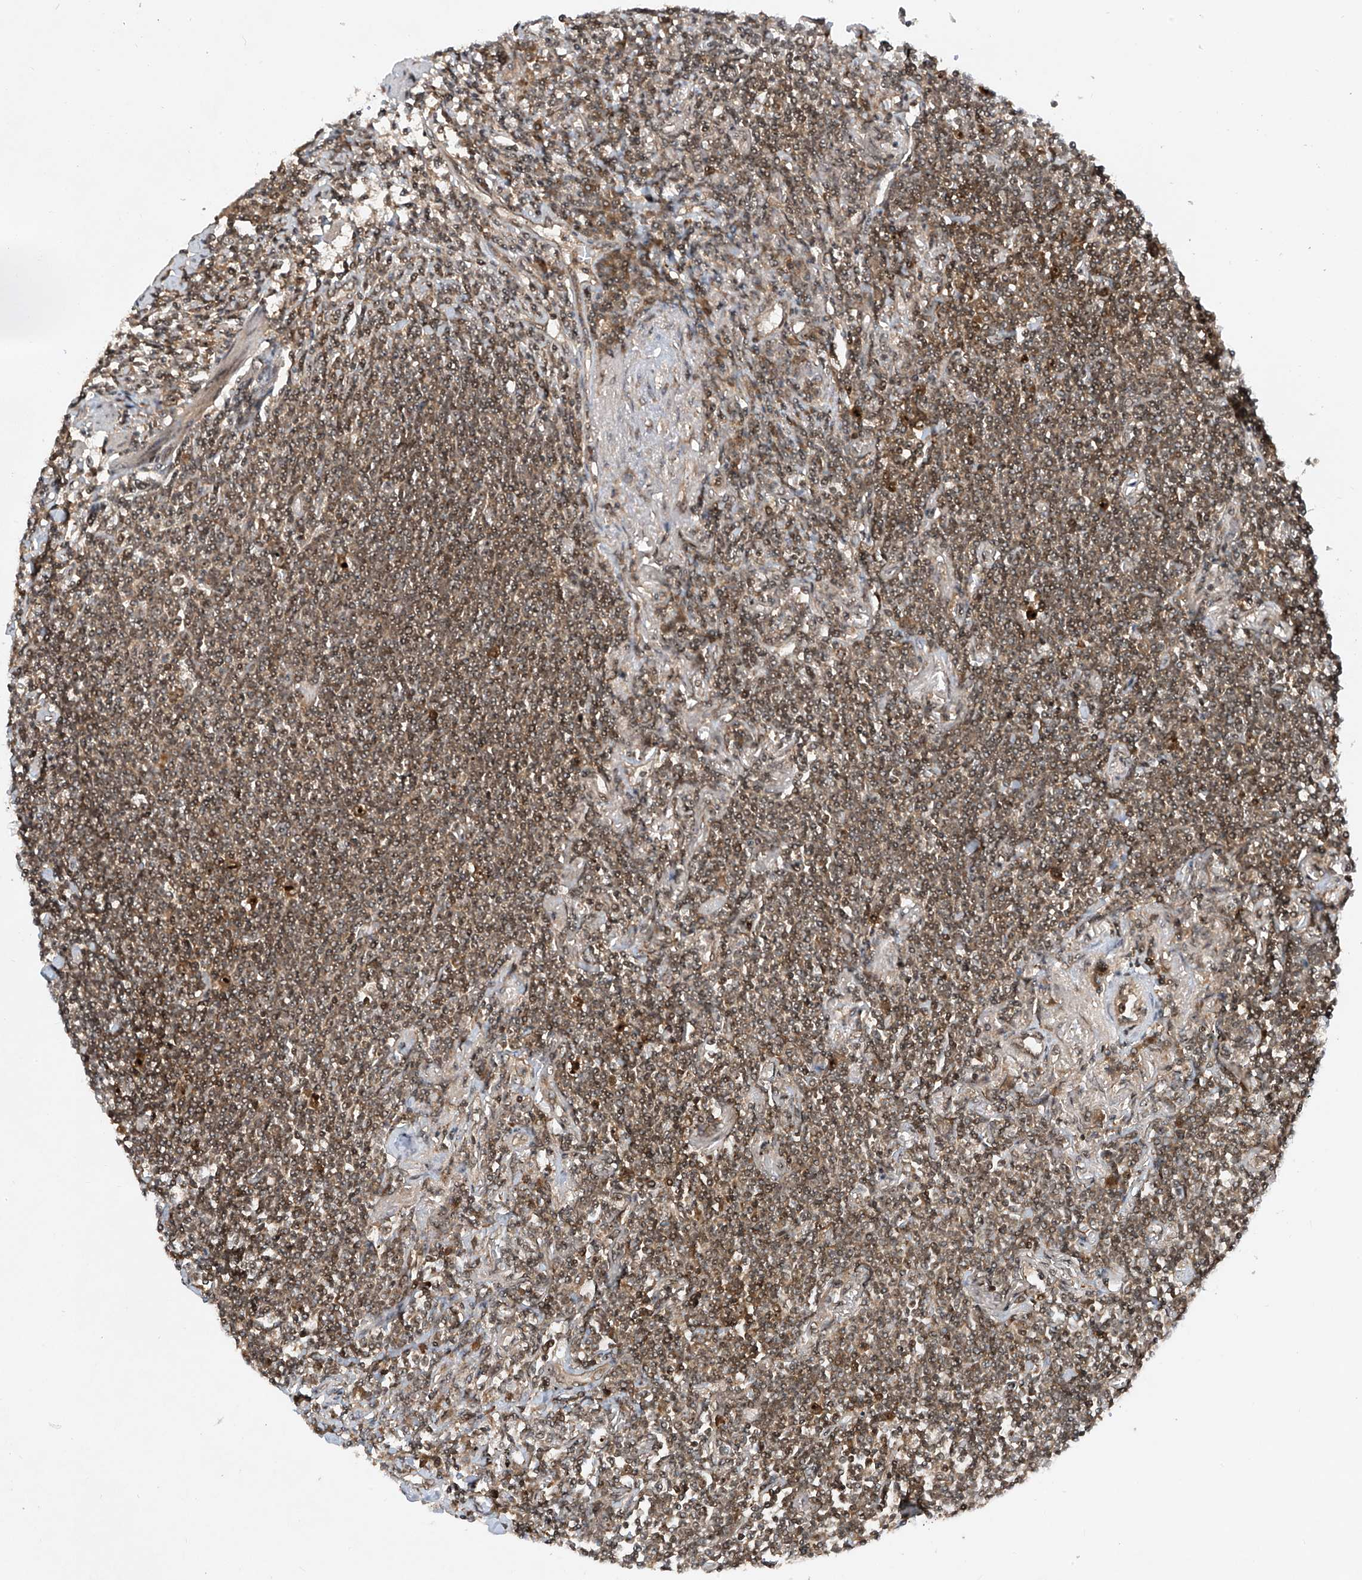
{"staining": {"intensity": "moderate", "quantity": ">75%", "location": "cytoplasmic/membranous,nuclear"}, "tissue": "lymphoma", "cell_type": "Tumor cells", "image_type": "cancer", "snomed": [{"axis": "morphology", "description": "Malignant lymphoma, non-Hodgkin's type, Low grade"}, {"axis": "topography", "description": "Lung"}], "caption": "The histopathology image reveals staining of lymphoma, revealing moderate cytoplasmic/membranous and nuclear protein positivity (brown color) within tumor cells.", "gene": "C1orf131", "patient": {"sex": "female", "age": 71}}